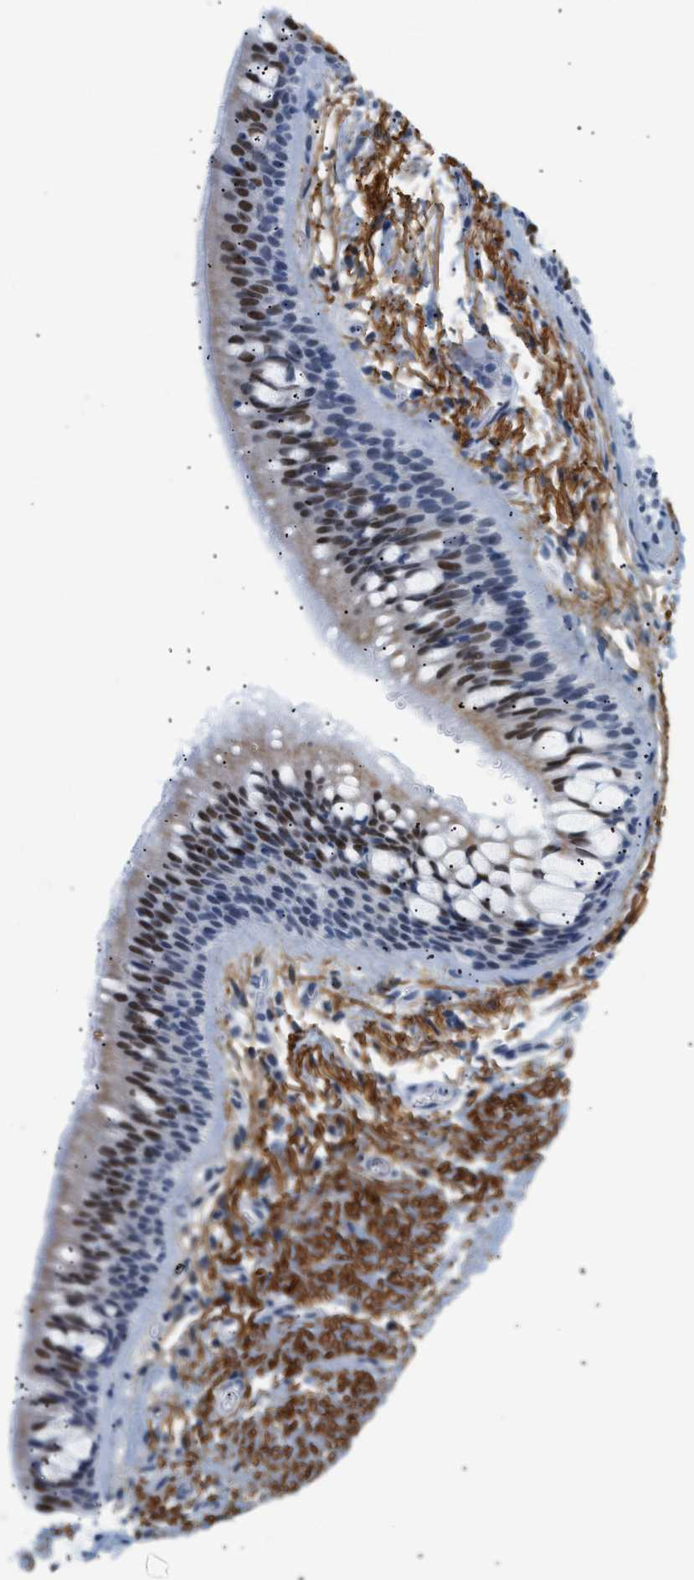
{"staining": {"intensity": "negative", "quantity": "none", "location": "none"}, "tissue": "adipose tissue", "cell_type": "Adipocytes", "image_type": "normal", "snomed": [{"axis": "morphology", "description": "Normal tissue, NOS"}, {"axis": "topography", "description": "Cartilage tissue"}, {"axis": "topography", "description": "Bronchus"}], "caption": "Adipose tissue was stained to show a protein in brown. There is no significant expression in adipocytes. (DAB IHC, high magnification).", "gene": "ELN", "patient": {"sex": "female", "age": 53}}